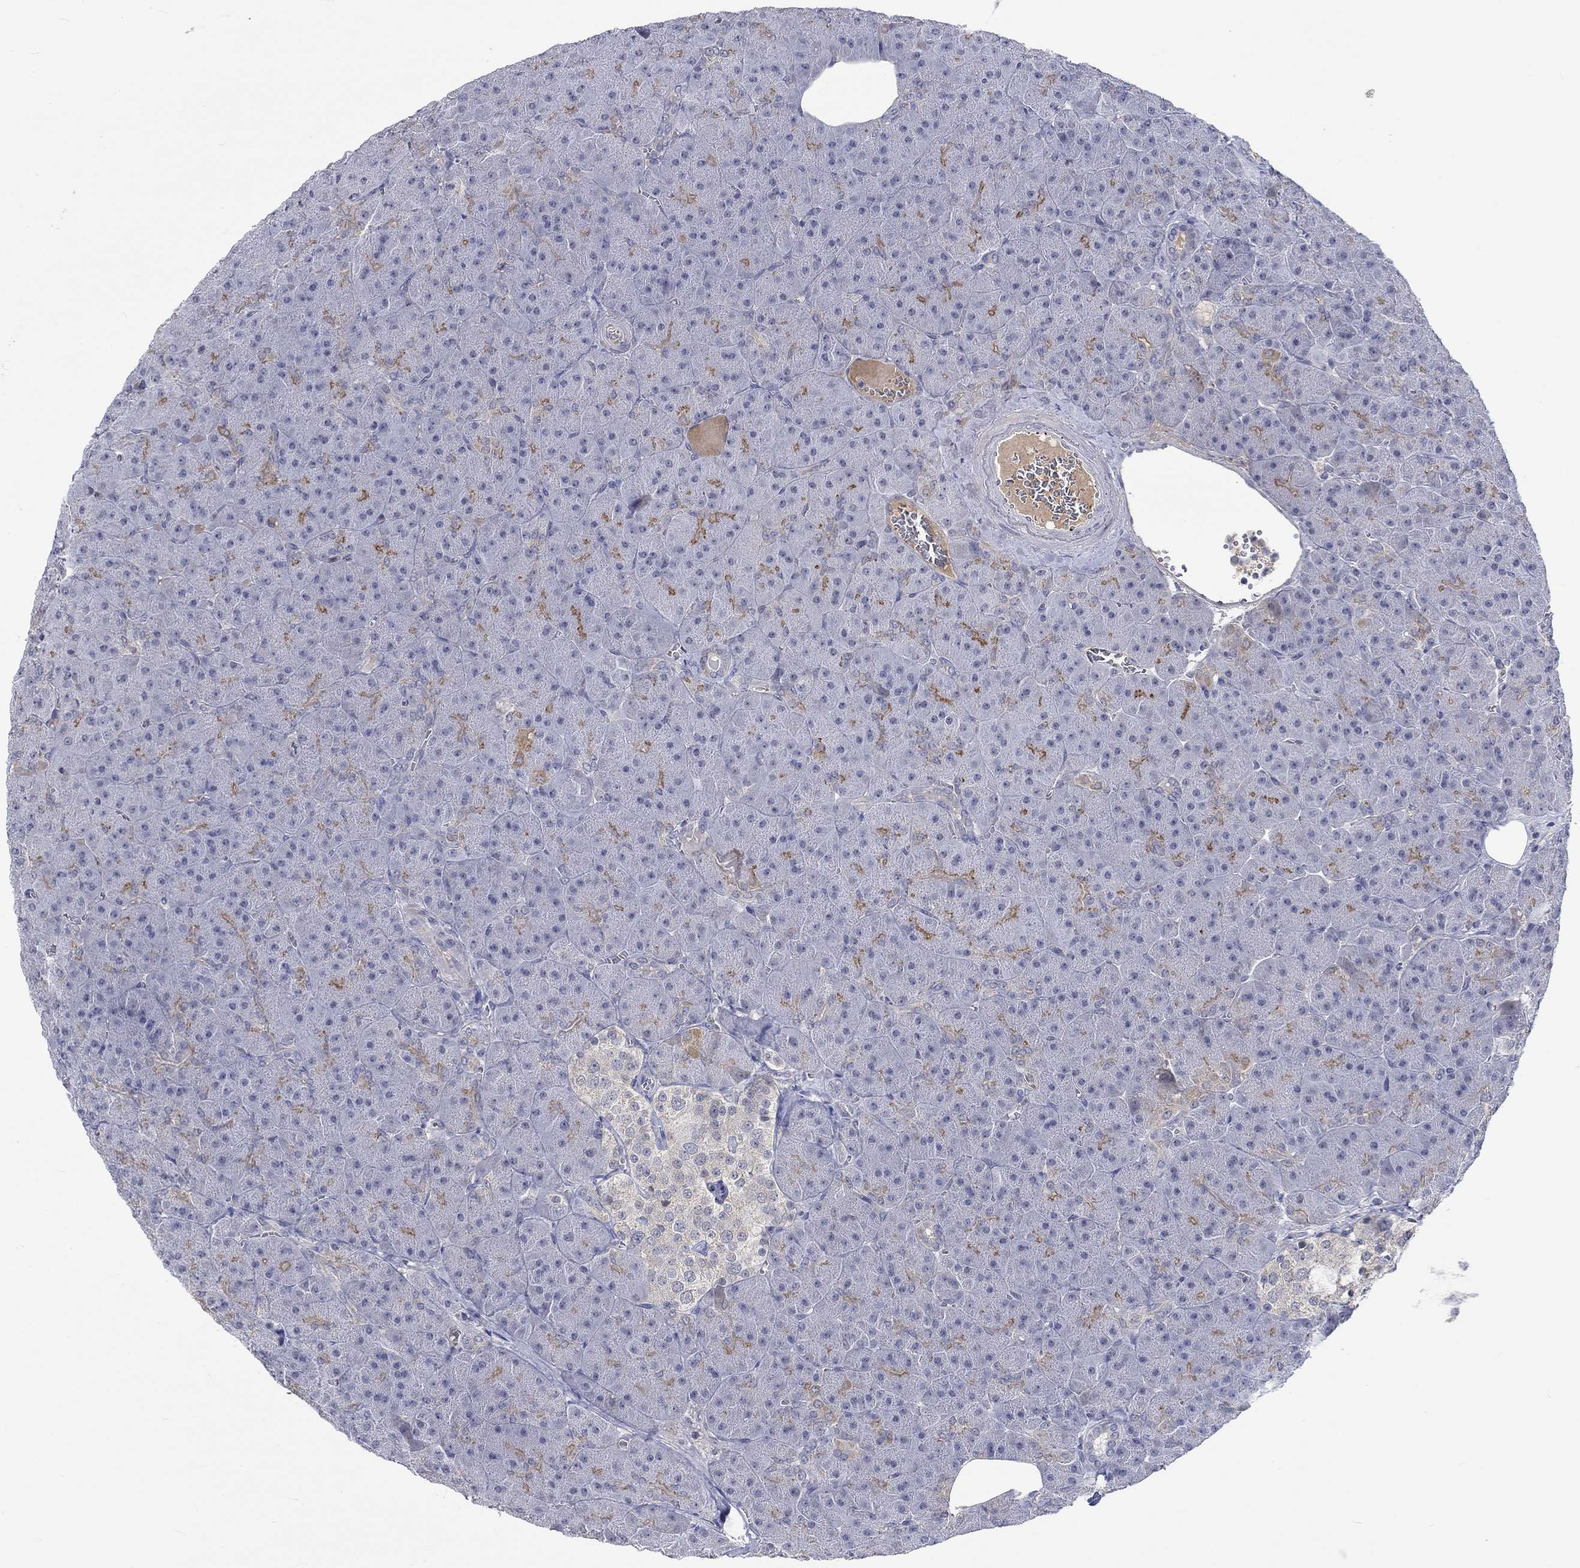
{"staining": {"intensity": "moderate", "quantity": "<25%", "location": "cytoplasmic/membranous"}, "tissue": "pancreas", "cell_type": "Exocrine glandular cells", "image_type": "normal", "snomed": [{"axis": "morphology", "description": "Normal tissue, NOS"}, {"axis": "topography", "description": "Pancreas"}], "caption": "Moderate cytoplasmic/membranous protein expression is identified in approximately <25% of exocrine glandular cells in pancreas. Using DAB (3,3'-diaminobenzidine) (brown) and hematoxylin (blue) stains, captured at high magnification using brightfield microscopy.", "gene": "WASF1", "patient": {"sex": "male", "age": 61}}